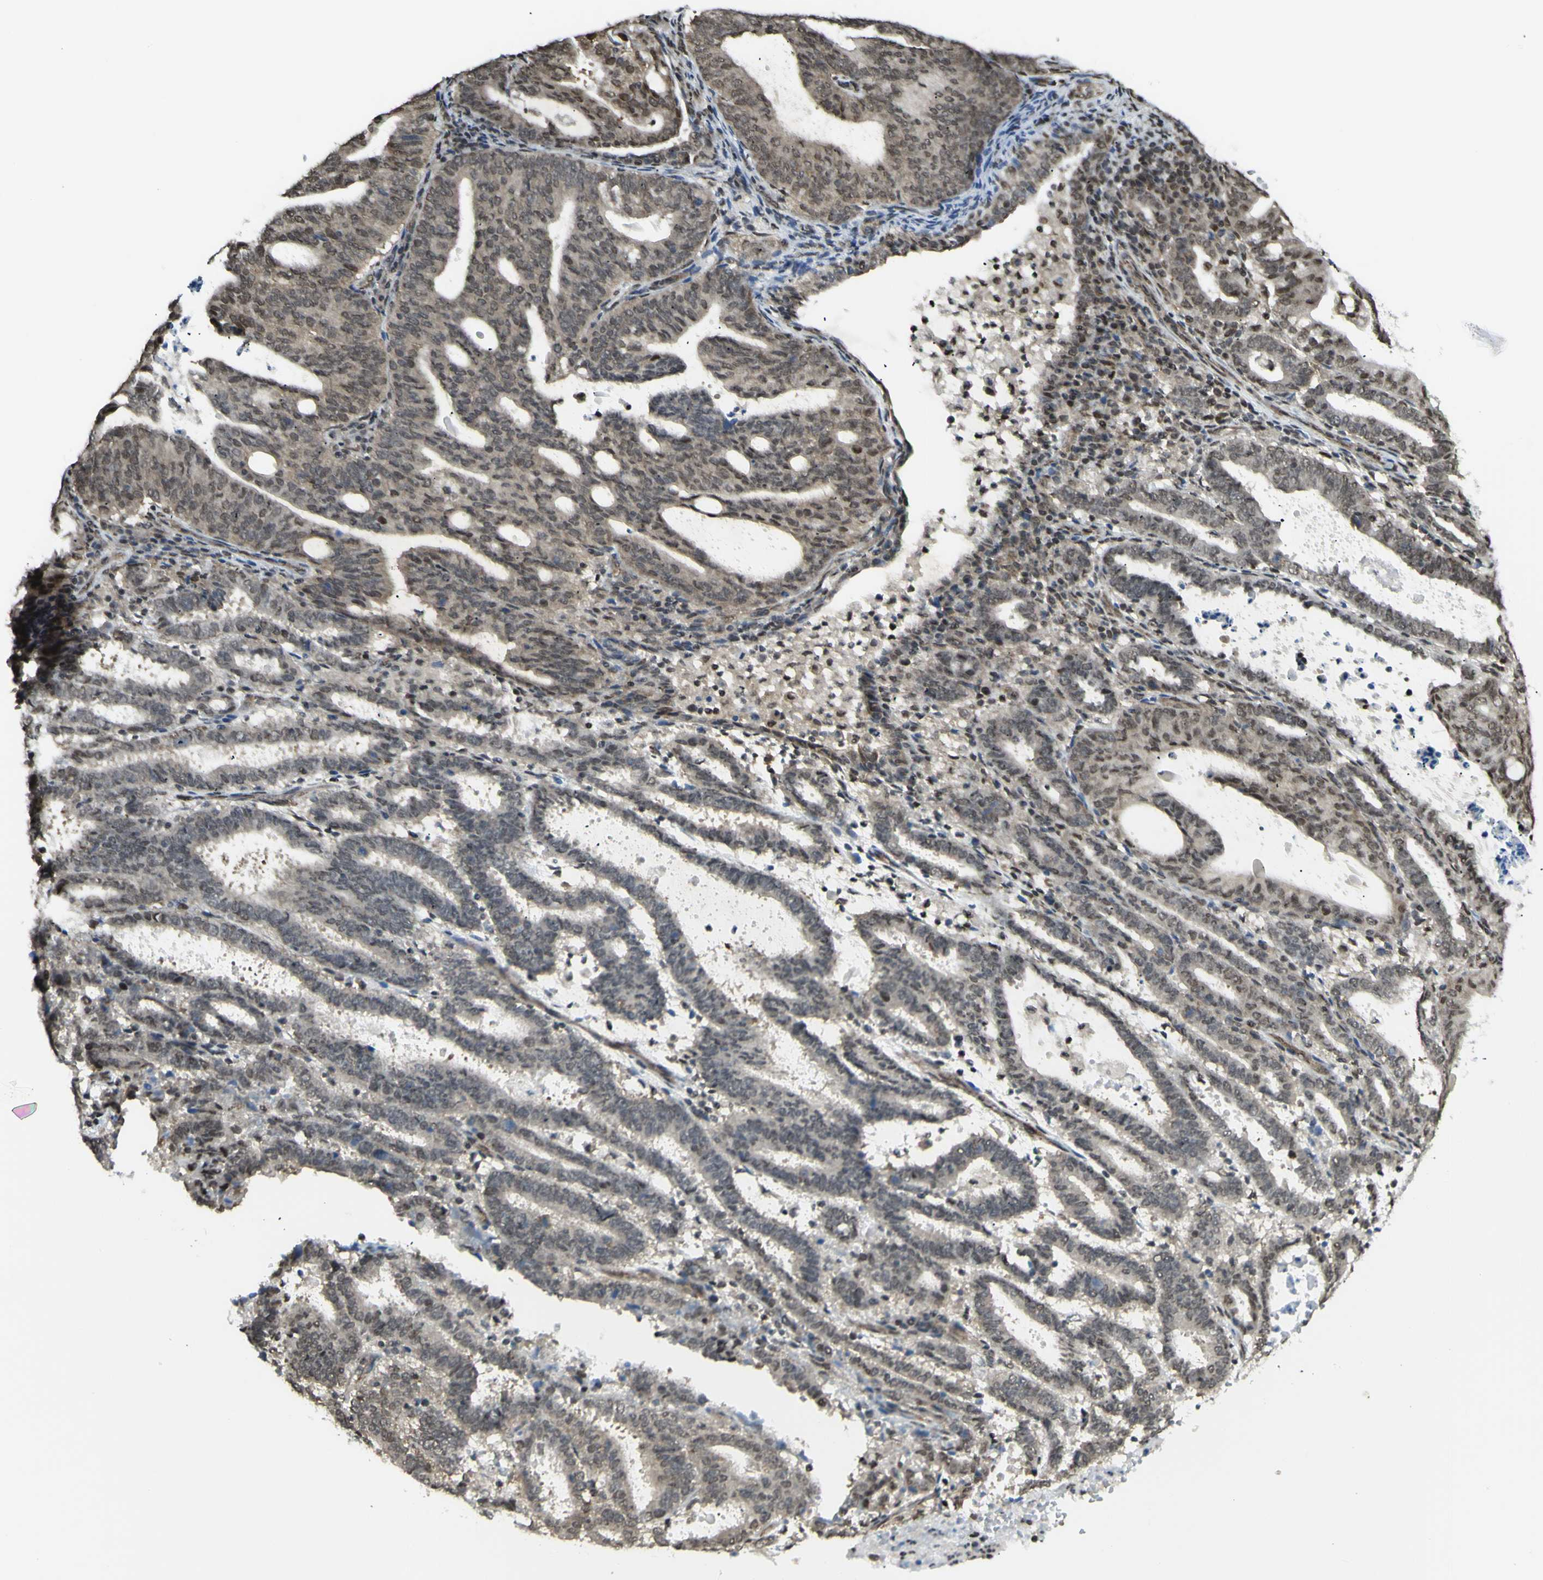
{"staining": {"intensity": "moderate", "quantity": ">75%", "location": "nuclear"}, "tissue": "endometrial cancer", "cell_type": "Tumor cells", "image_type": "cancer", "snomed": [{"axis": "morphology", "description": "Adenocarcinoma, NOS"}, {"axis": "topography", "description": "Uterus"}], "caption": "Protein staining shows moderate nuclear positivity in about >75% of tumor cells in endometrial cancer. The staining was performed using DAB, with brown indicating positive protein expression. Nuclei are stained blue with hematoxylin.", "gene": "ZMYM6", "patient": {"sex": "female", "age": 83}}